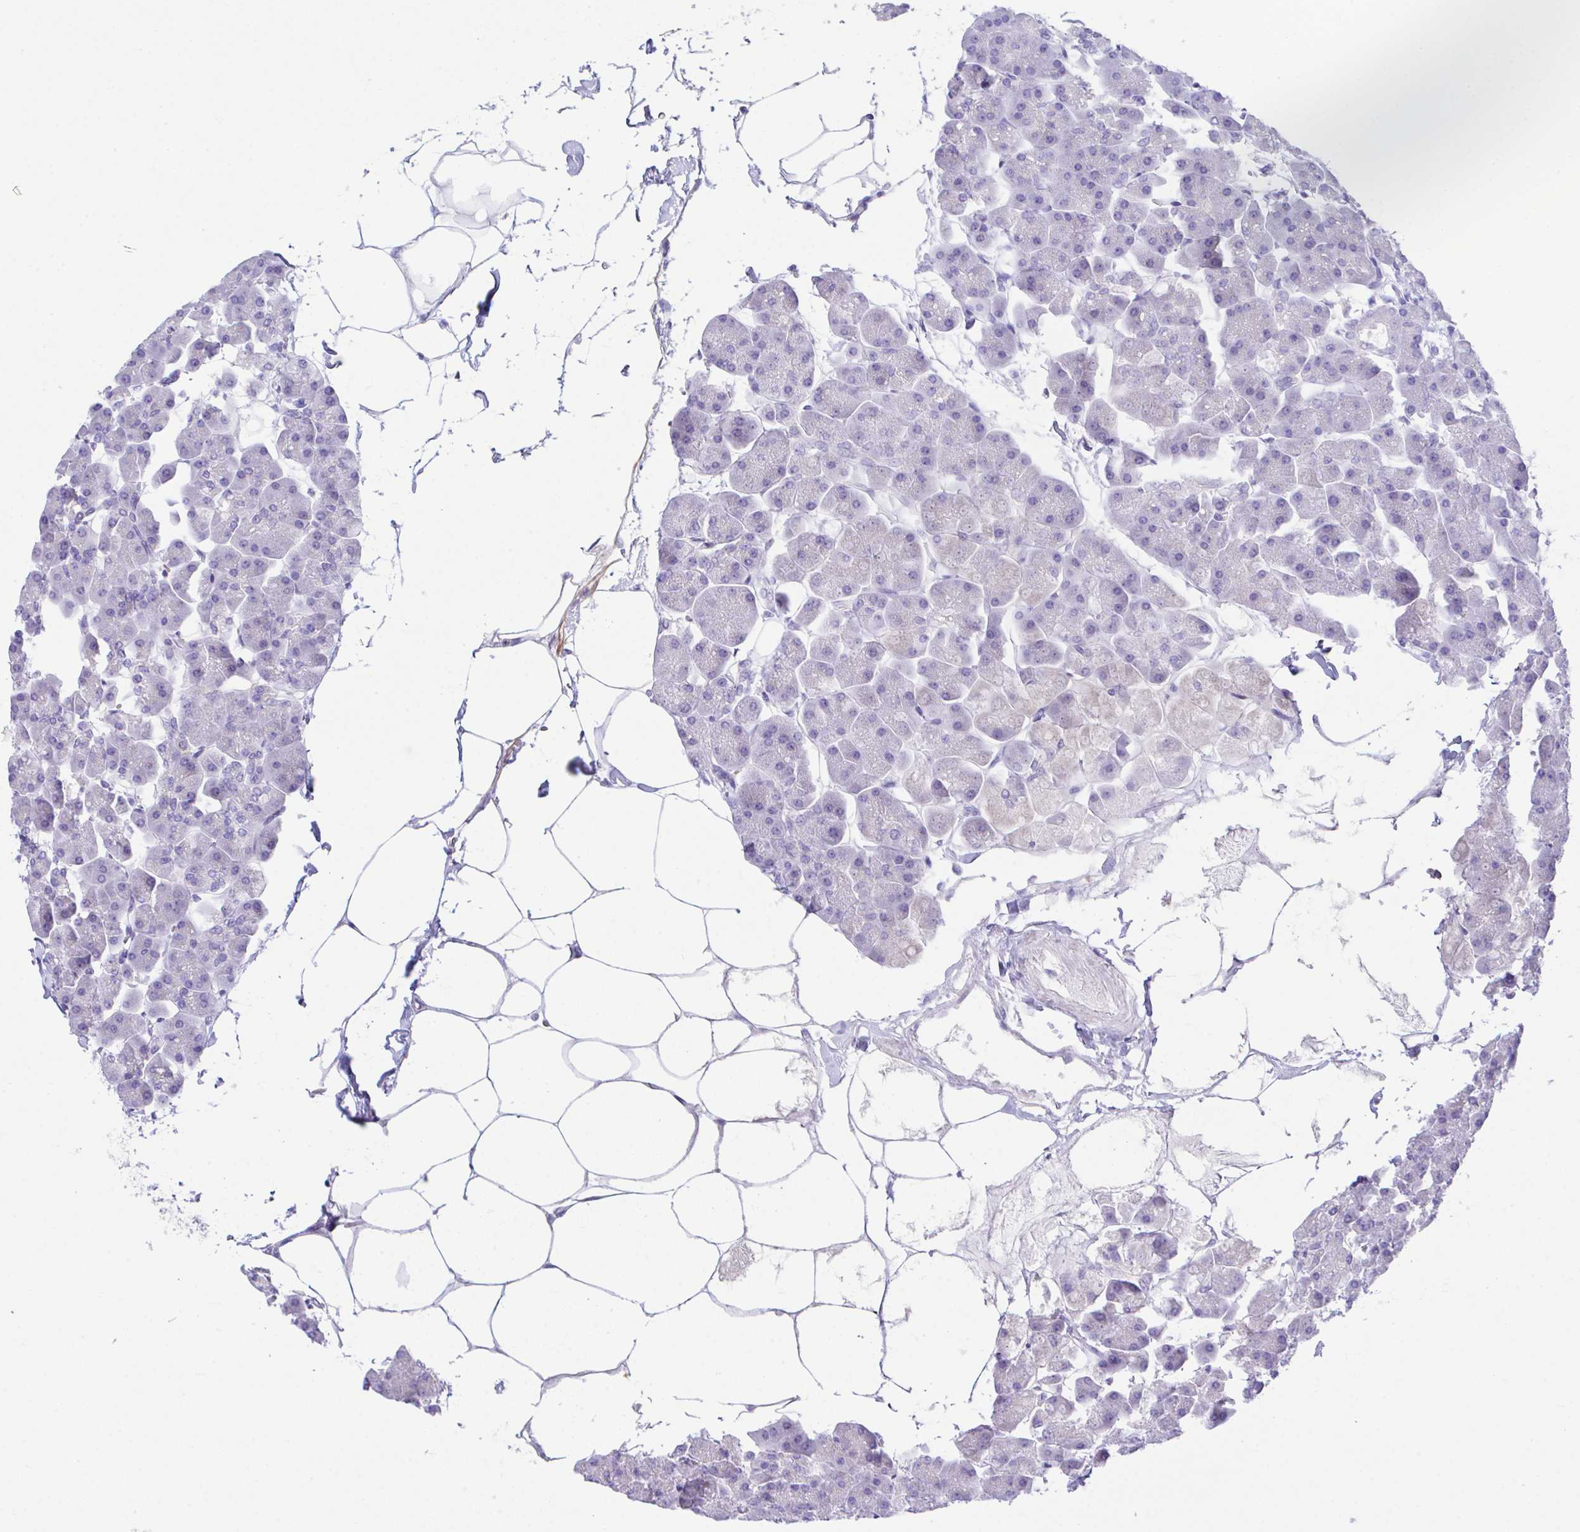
{"staining": {"intensity": "negative", "quantity": "none", "location": "none"}, "tissue": "pancreas", "cell_type": "Exocrine glandular cells", "image_type": "normal", "snomed": [{"axis": "morphology", "description": "Normal tissue, NOS"}, {"axis": "topography", "description": "Pancreas"}], "caption": "A photomicrograph of human pancreas is negative for staining in exocrine glandular cells. (DAB (3,3'-diaminobenzidine) immunohistochemistry (IHC) visualized using brightfield microscopy, high magnification).", "gene": "SLC16A6", "patient": {"sex": "male", "age": 35}}